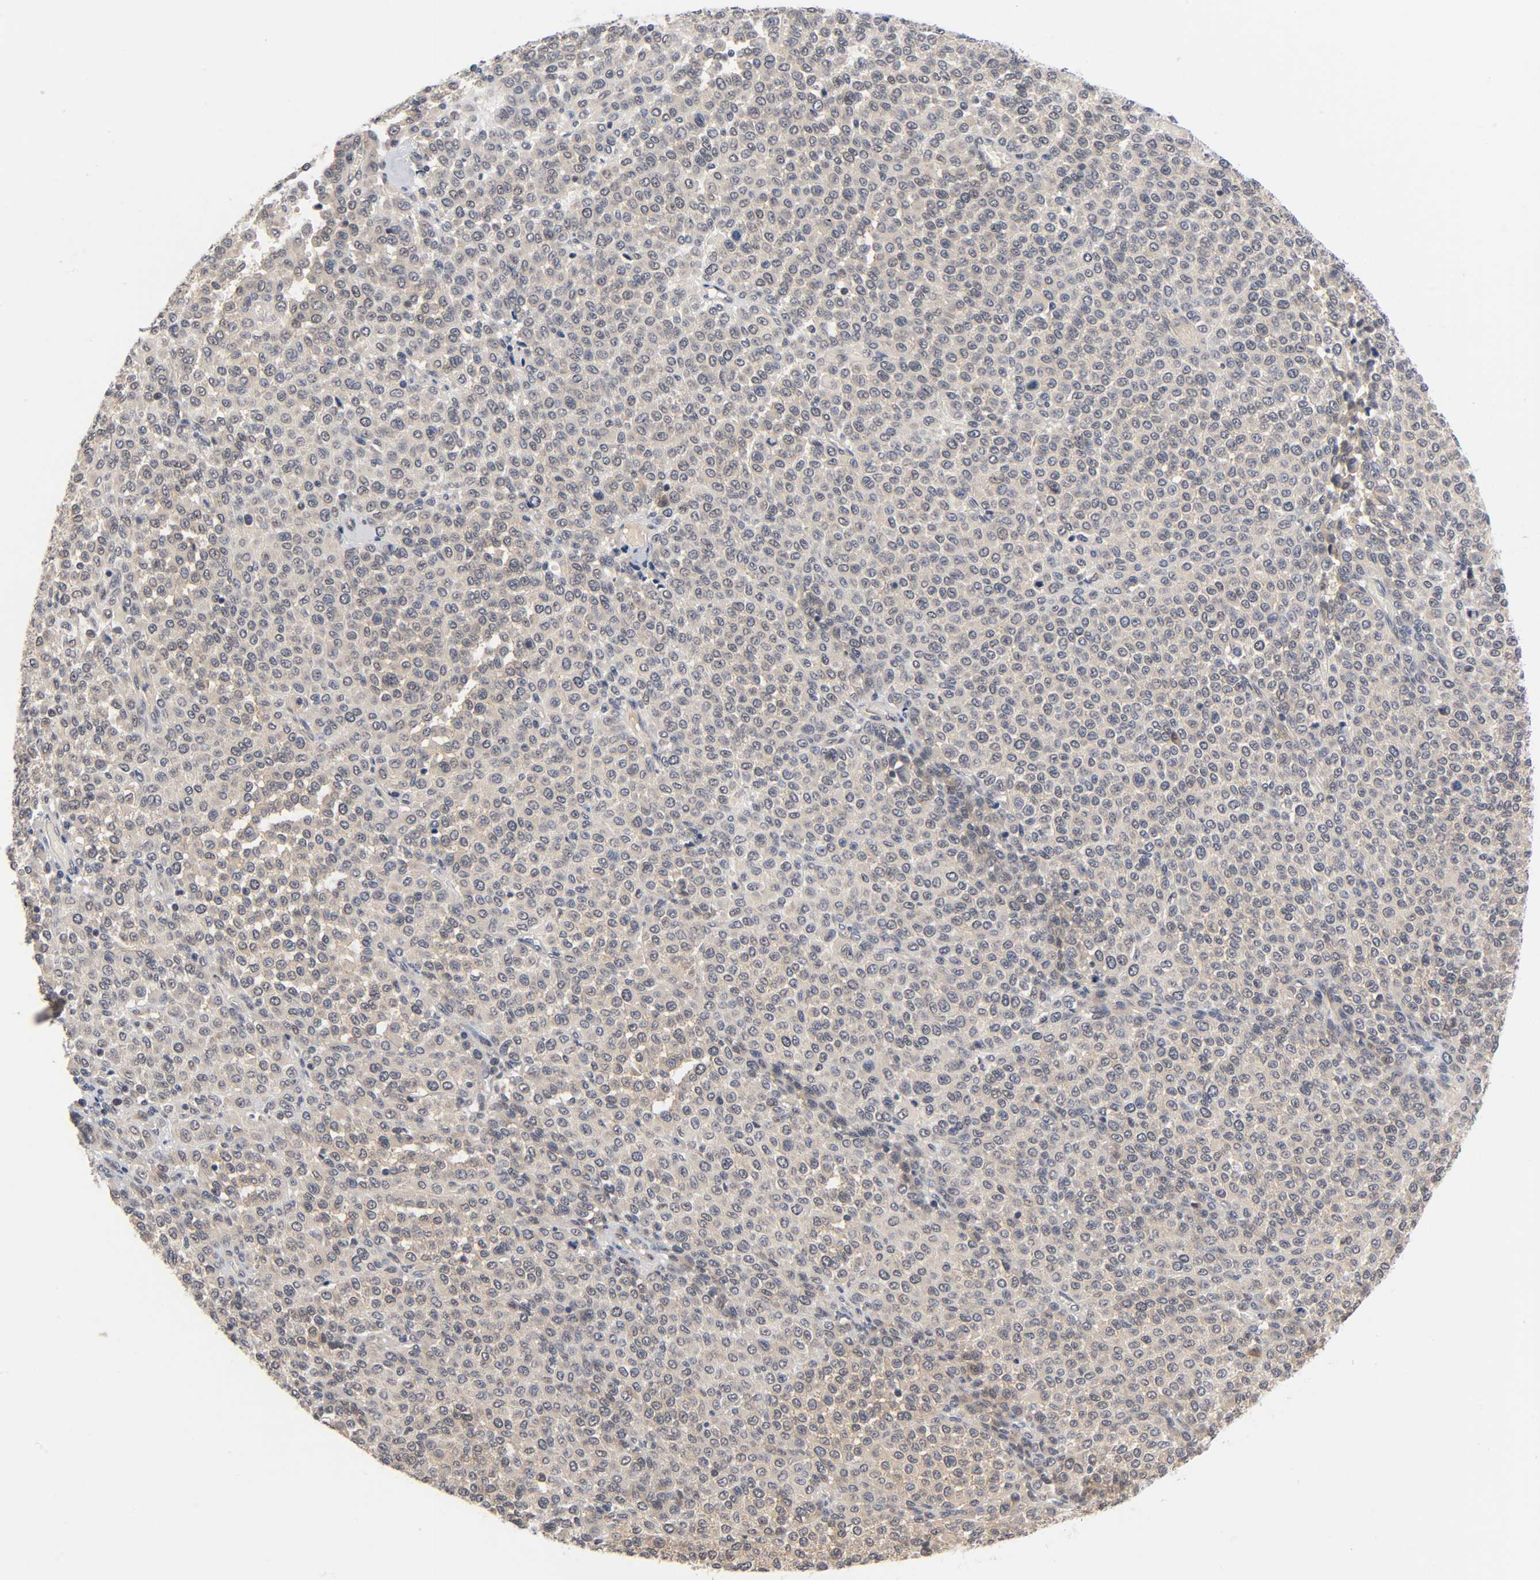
{"staining": {"intensity": "weak", "quantity": ">75%", "location": "cytoplasmic/membranous"}, "tissue": "melanoma", "cell_type": "Tumor cells", "image_type": "cancer", "snomed": [{"axis": "morphology", "description": "Malignant melanoma, Metastatic site"}, {"axis": "topography", "description": "Pancreas"}], "caption": "Human malignant melanoma (metastatic site) stained with a protein marker displays weak staining in tumor cells.", "gene": "PRKAB1", "patient": {"sex": "female", "age": 30}}